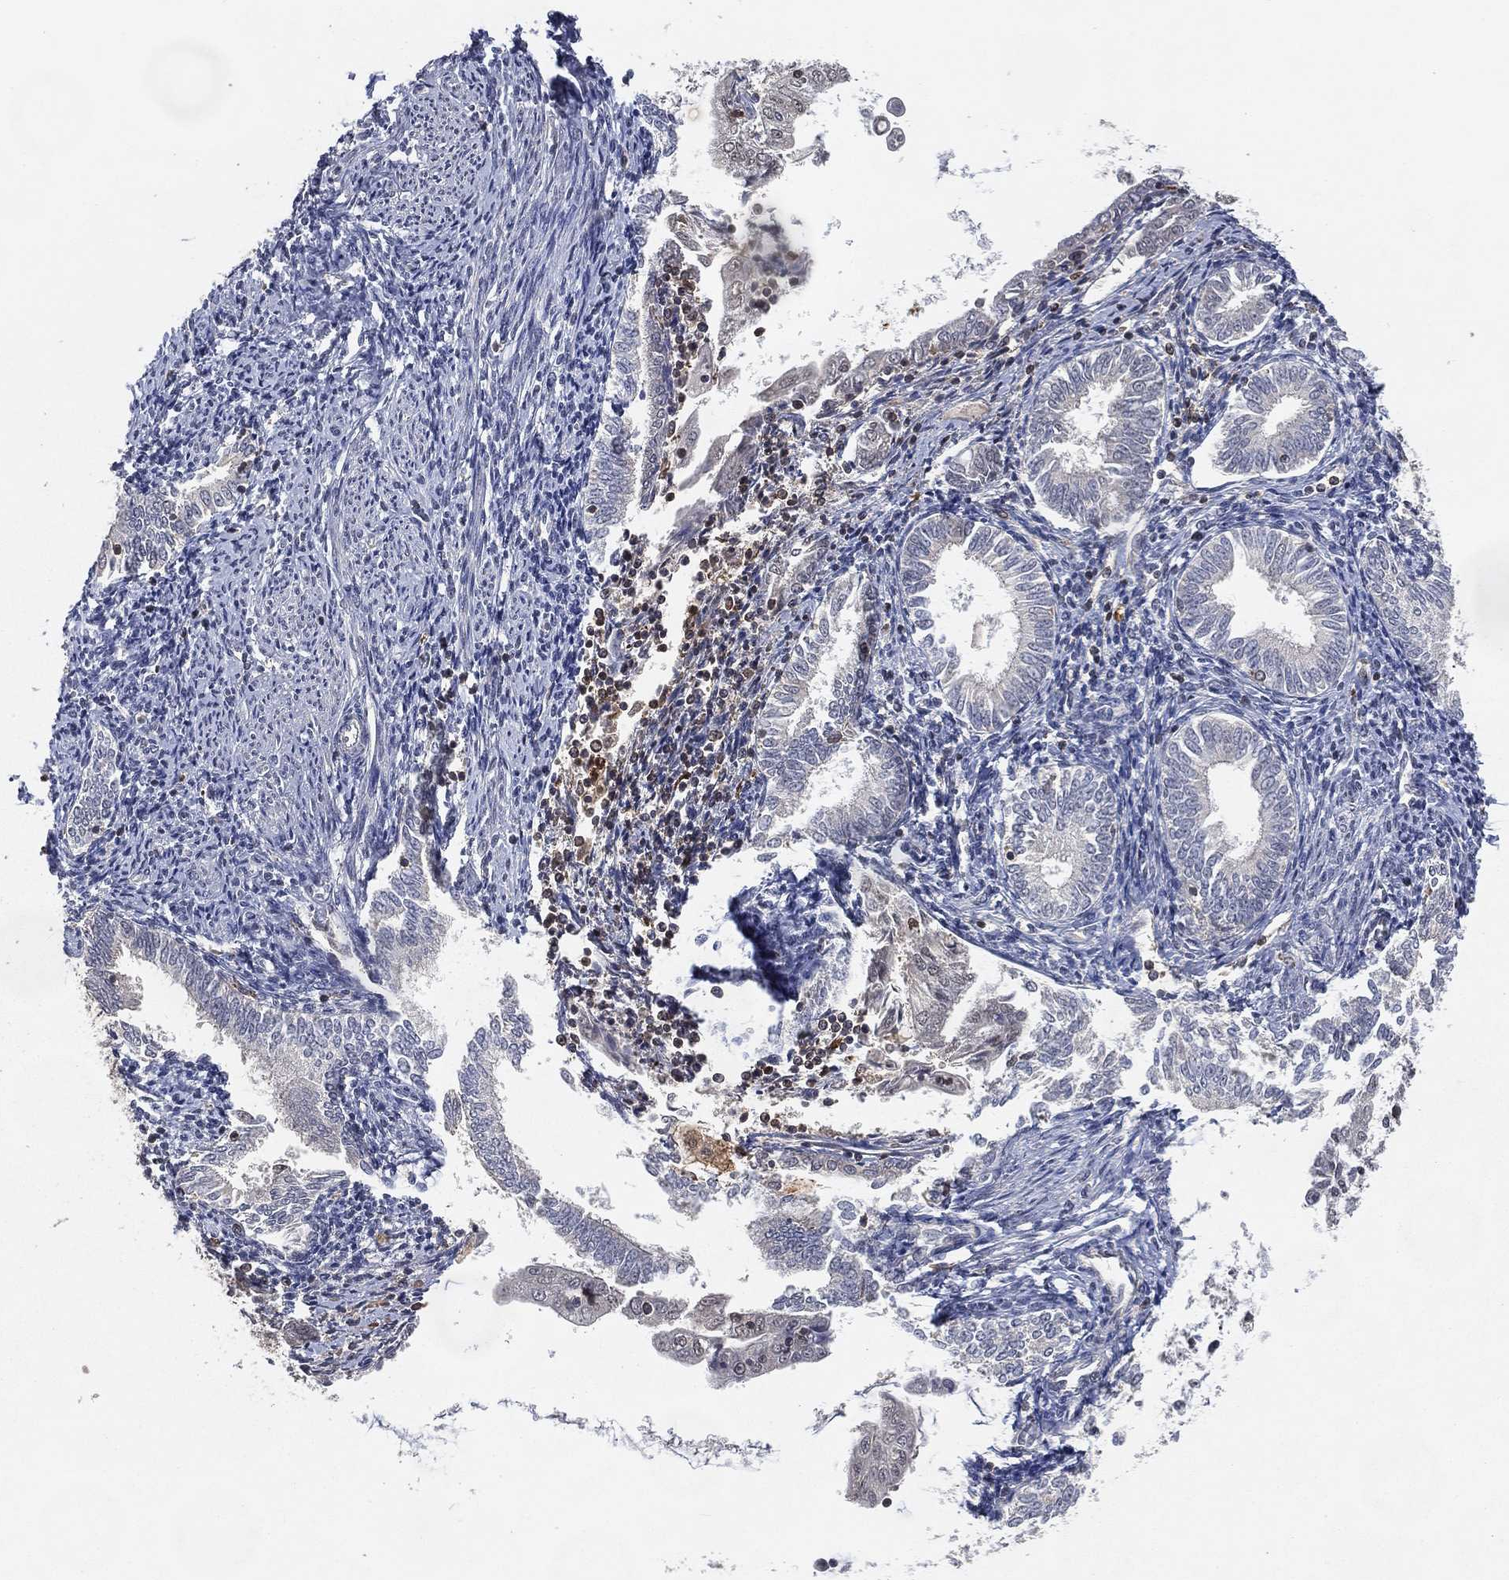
{"staining": {"intensity": "negative", "quantity": "none", "location": "none"}, "tissue": "endometrial cancer", "cell_type": "Tumor cells", "image_type": "cancer", "snomed": [{"axis": "morphology", "description": "Adenocarcinoma, NOS"}, {"axis": "topography", "description": "Endometrium"}], "caption": "Immunohistochemical staining of endometrial cancer (adenocarcinoma) reveals no significant positivity in tumor cells. (Immunohistochemistry (ihc), brightfield microscopy, high magnification).", "gene": "WDR26", "patient": {"sex": "female", "age": 56}}